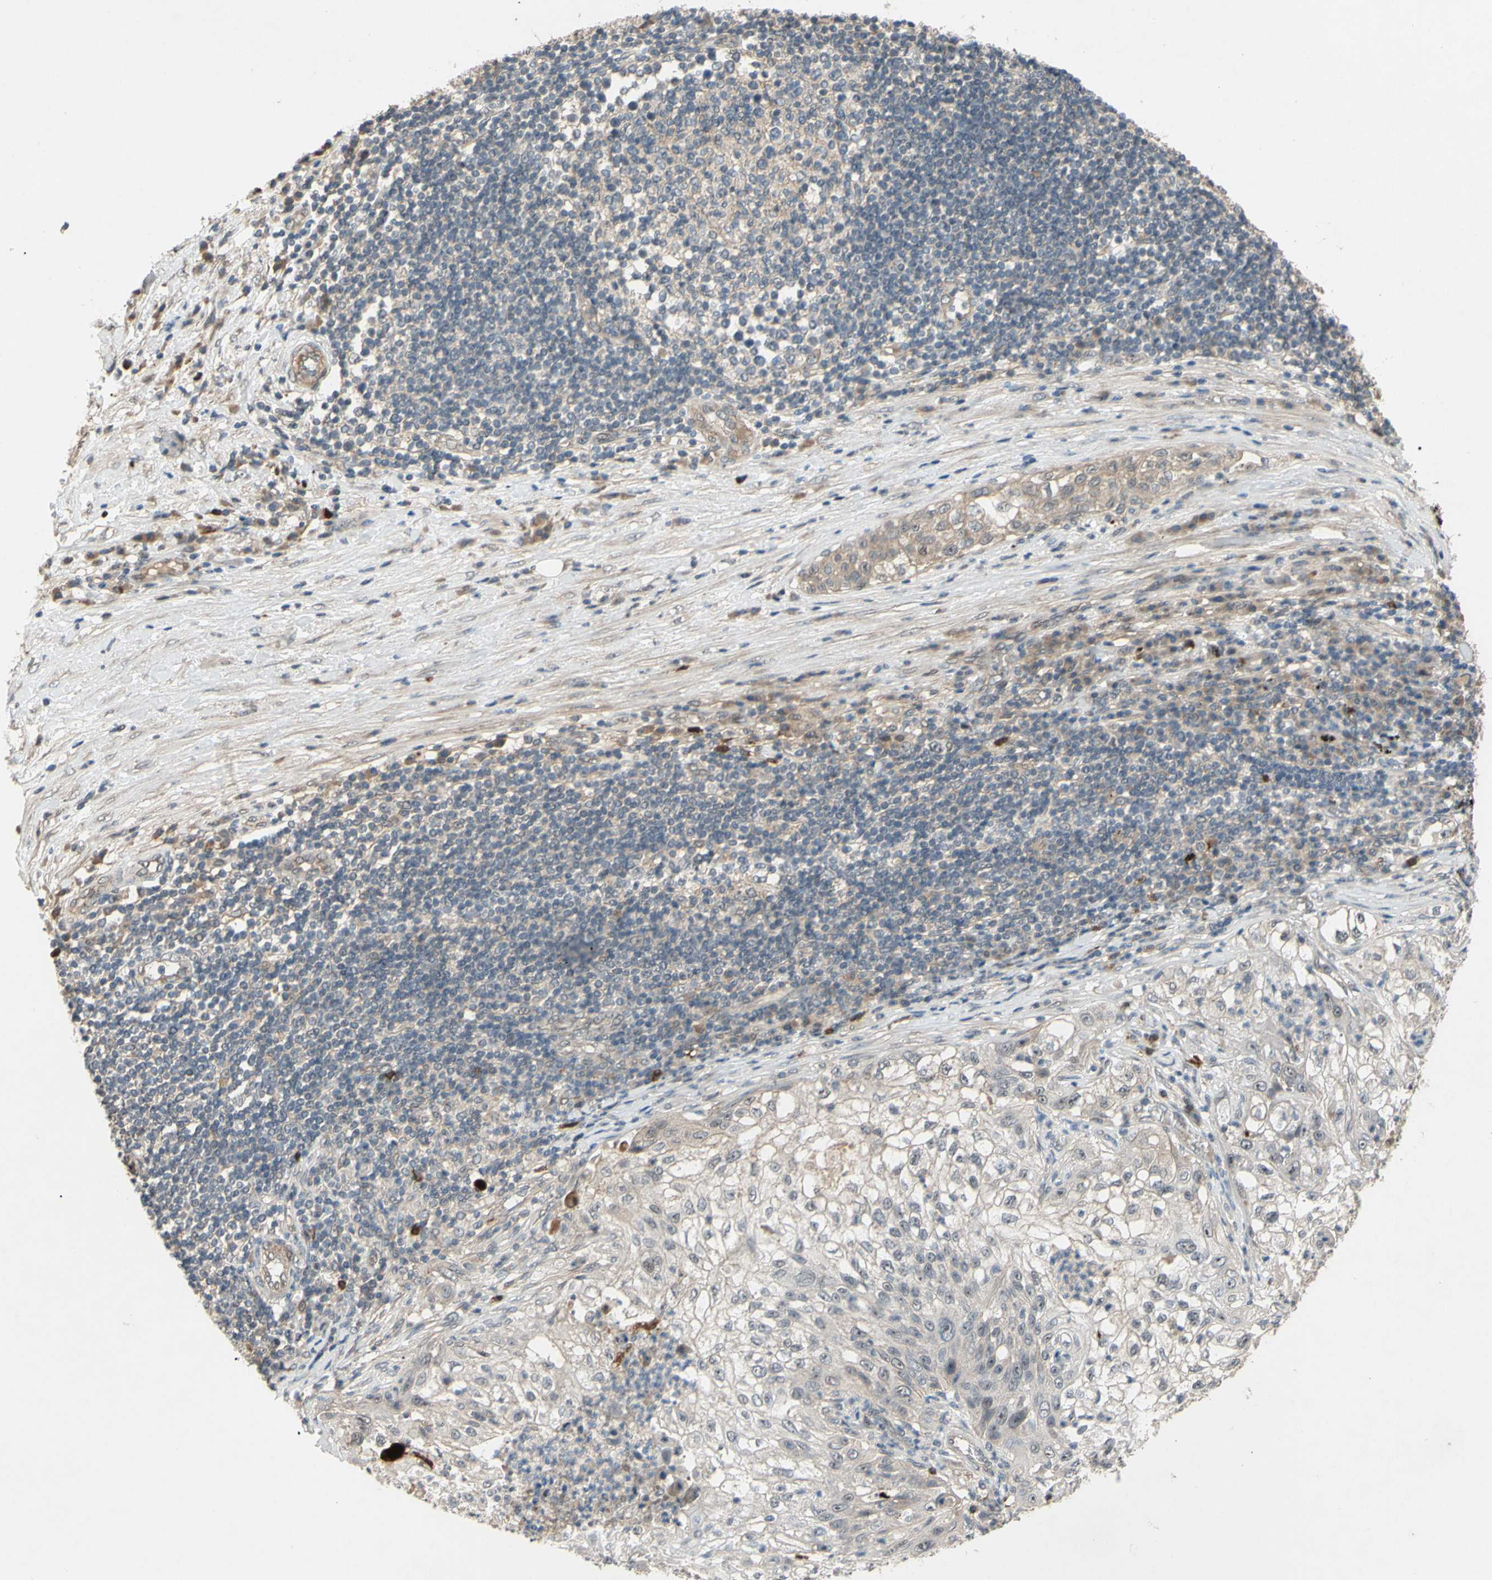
{"staining": {"intensity": "negative", "quantity": "none", "location": "none"}, "tissue": "lung cancer", "cell_type": "Tumor cells", "image_type": "cancer", "snomed": [{"axis": "morphology", "description": "Inflammation, NOS"}, {"axis": "morphology", "description": "Squamous cell carcinoma, NOS"}, {"axis": "topography", "description": "Lymph node"}, {"axis": "topography", "description": "Soft tissue"}, {"axis": "topography", "description": "Lung"}], "caption": "Immunohistochemistry (IHC) of human lung cancer (squamous cell carcinoma) reveals no staining in tumor cells.", "gene": "ALK", "patient": {"sex": "male", "age": 66}}